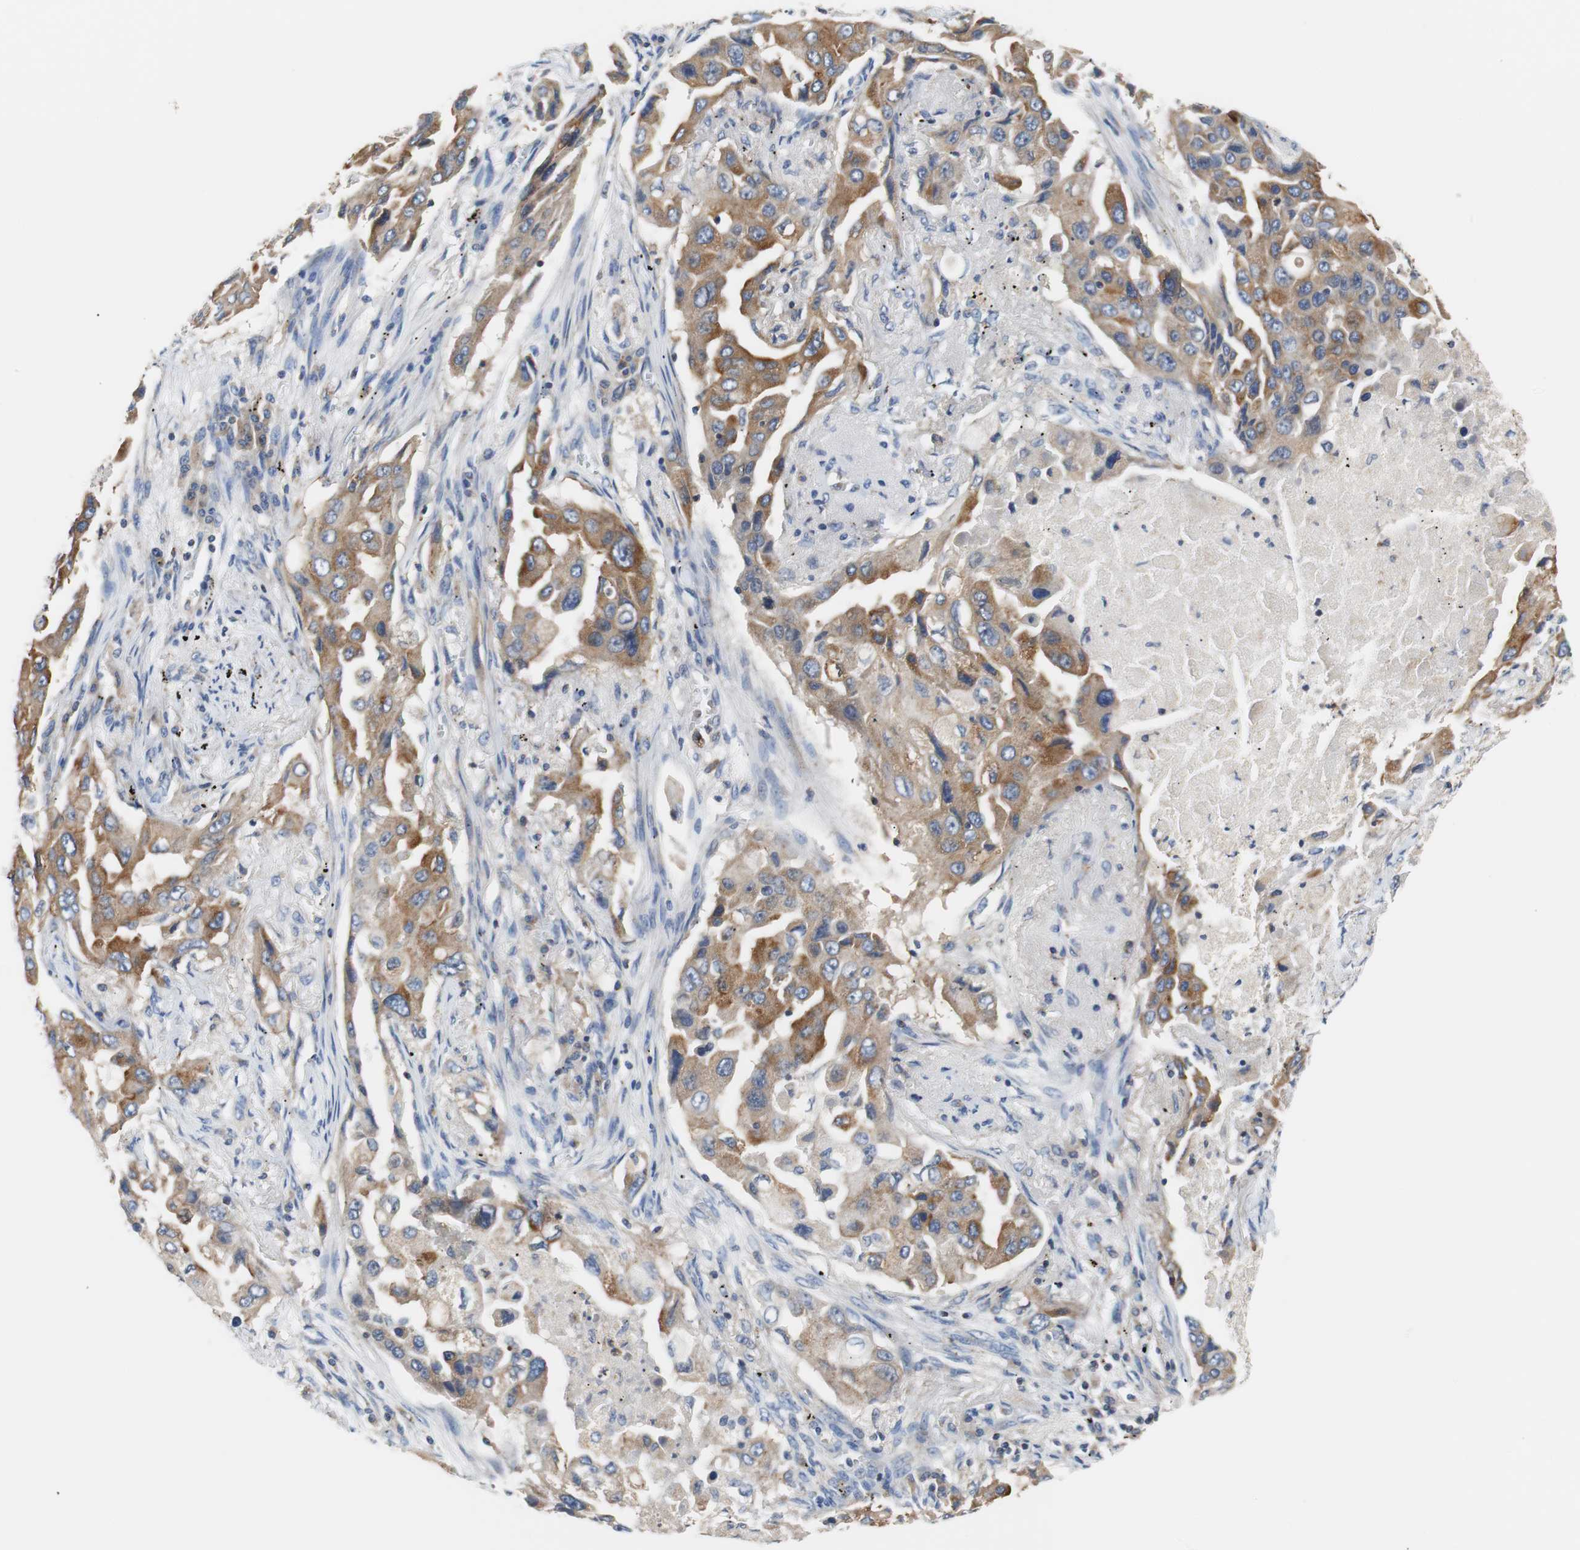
{"staining": {"intensity": "strong", "quantity": ">75%", "location": "cytoplasmic/membranous"}, "tissue": "lung cancer", "cell_type": "Tumor cells", "image_type": "cancer", "snomed": [{"axis": "morphology", "description": "Adenocarcinoma, NOS"}, {"axis": "topography", "description": "Lung"}], "caption": "Immunohistochemistry micrograph of neoplastic tissue: lung adenocarcinoma stained using IHC exhibits high levels of strong protein expression localized specifically in the cytoplasmic/membranous of tumor cells, appearing as a cytoplasmic/membranous brown color.", "gene": "VAMP8", "patient": {"sex": "female", "age": 65}}